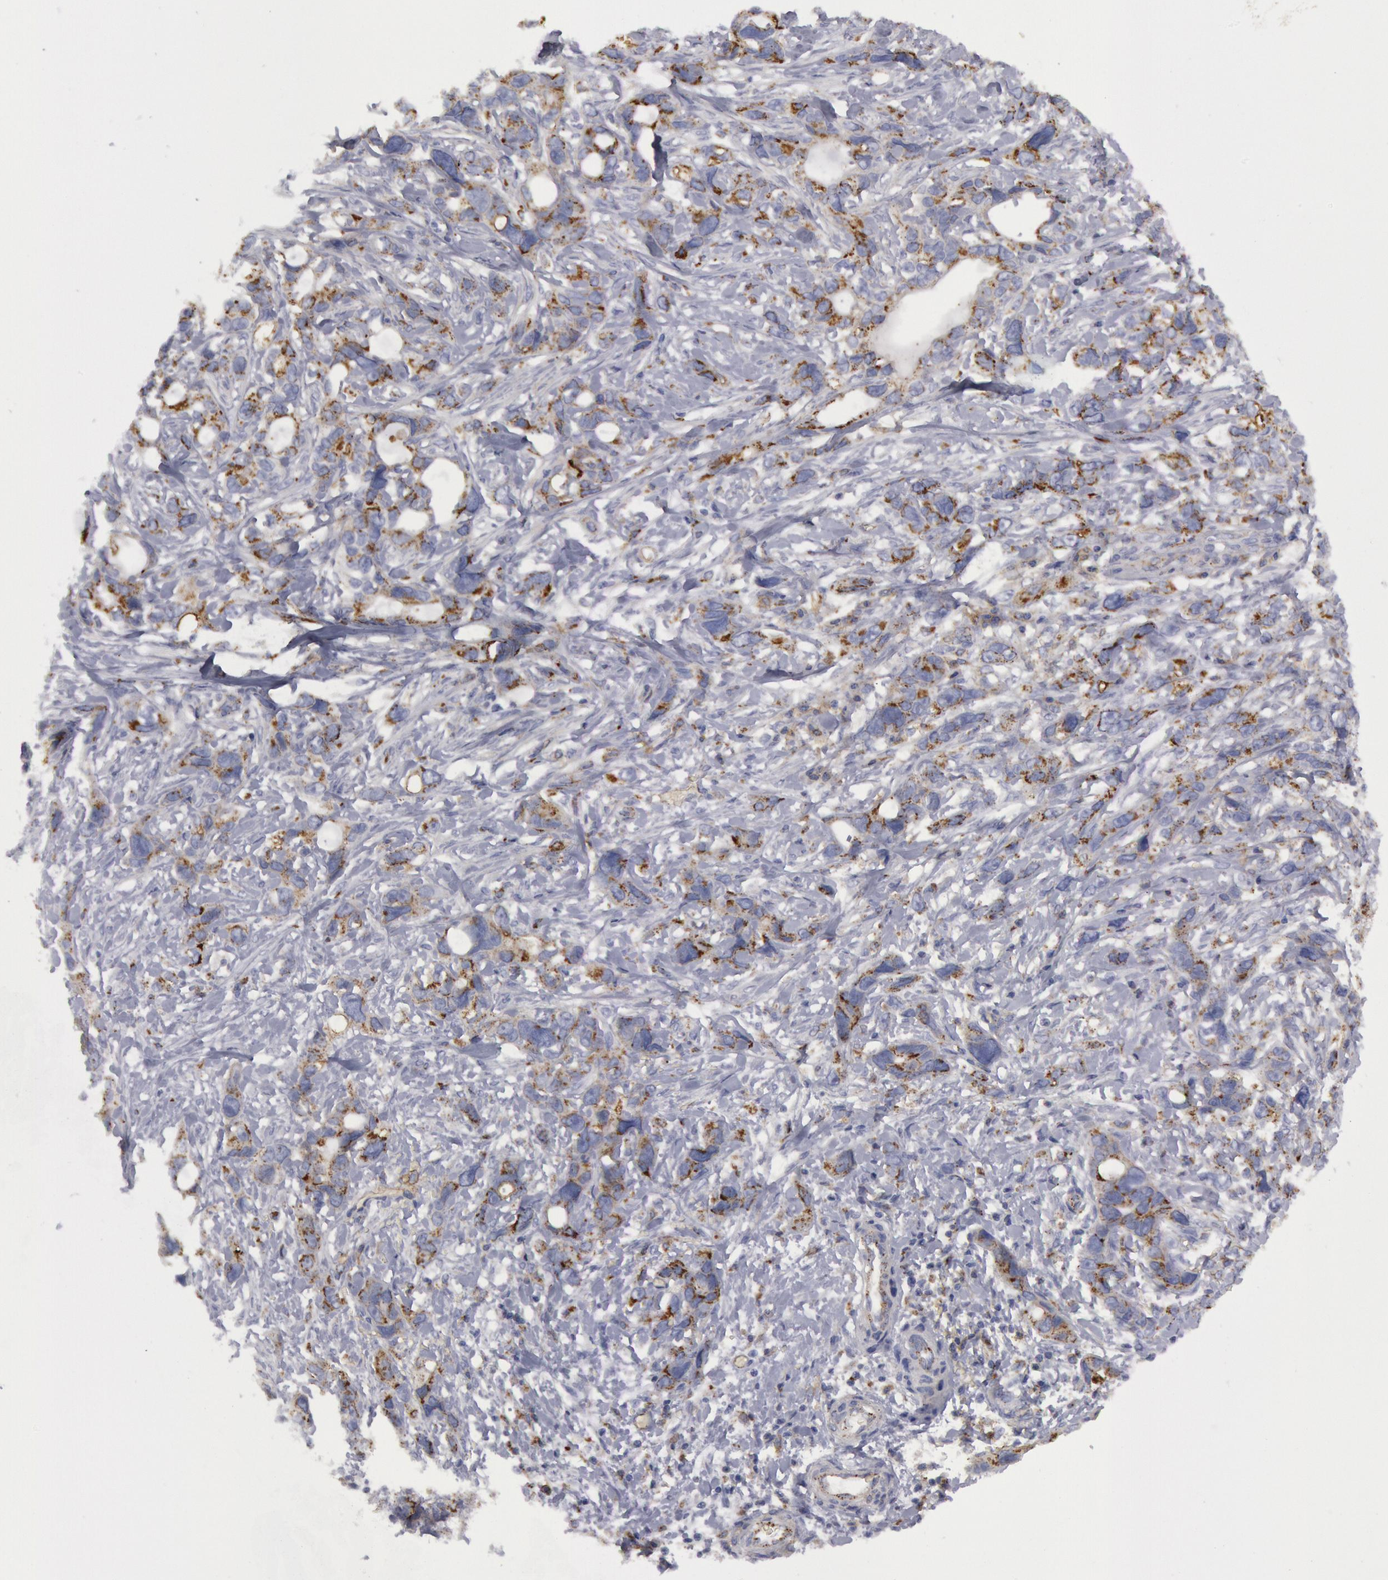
{"staining": {"intensity": "weak", "quantity": "25%-75%", "location": "cytoplasmic/membranous"}, "tissue": "stomach cancer", "cell_type": "Tumor cells", "image_type": "cancer", "snomed": [{"axis": "morphology", "description": "Adenocarcinoma, NOS"}, {"axis": "topography", "description": "Stomach, upper"}], "caption": "Protein expression by immunohistochemistry (IHC) displays weak cytoplasmic/membranous staining in about 25%-75% of tumor cells in stomach cancer.", "gene": "FLOT1", "patient": {"sex": "male", "age": 47}}